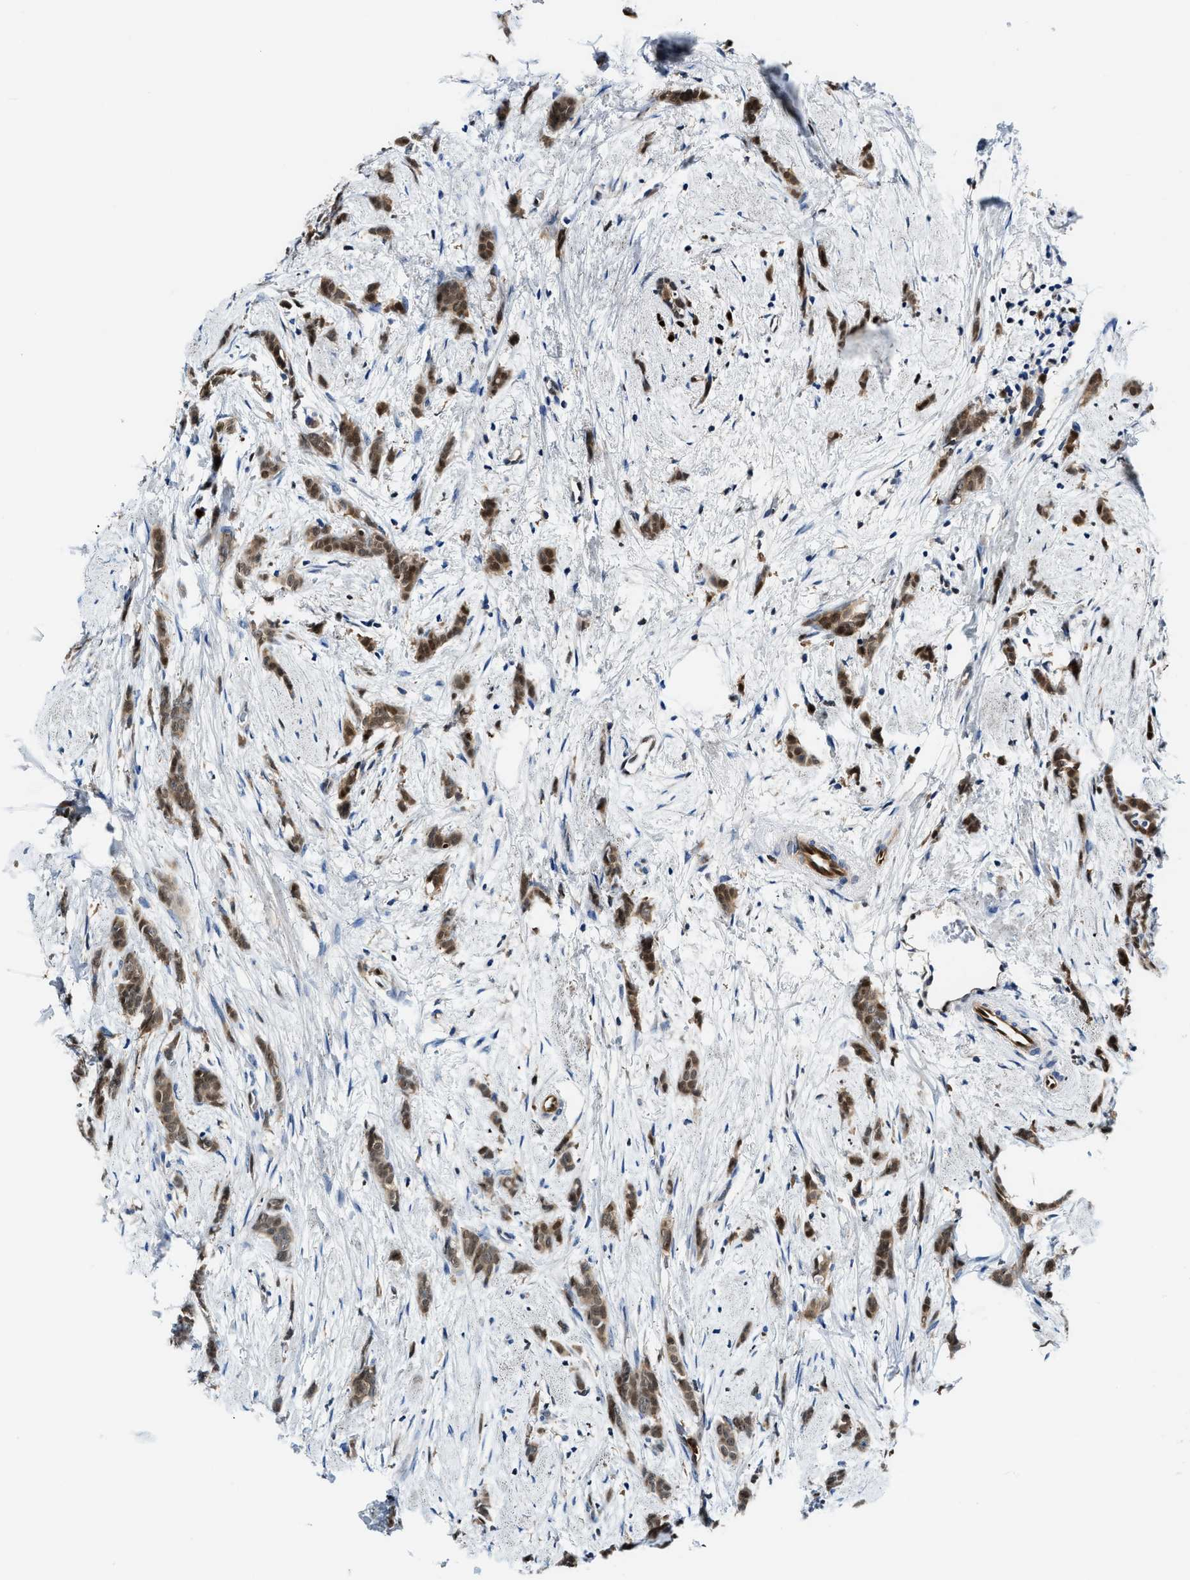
{"staining": {"intensity": "moderate", "quantity": ">75%", "location": "cytoplasmic/membranous,nuclear"}, "tissue": "breast cancer", "cell_type": "Tumor cells", "image_type": "cancer", "snomed": [{"axis": "morphology", "description": "Lobular carcinoma, in situ"}, {"axis": "morphology", "description": "Lobular carcinoma"}, {"axis": "topography", "description": "Breast"}], "caption": "DAB (3,3'-diaminobenzidine) immunohistochemical staining of breast lobular carcinoma in situ reveals moderate cytoplasmic/membranous and nuclear protein positivity in about >75% of tumor cells.", "gene": "LTA4H", "patient": {"sex": "female", "age": 41}}